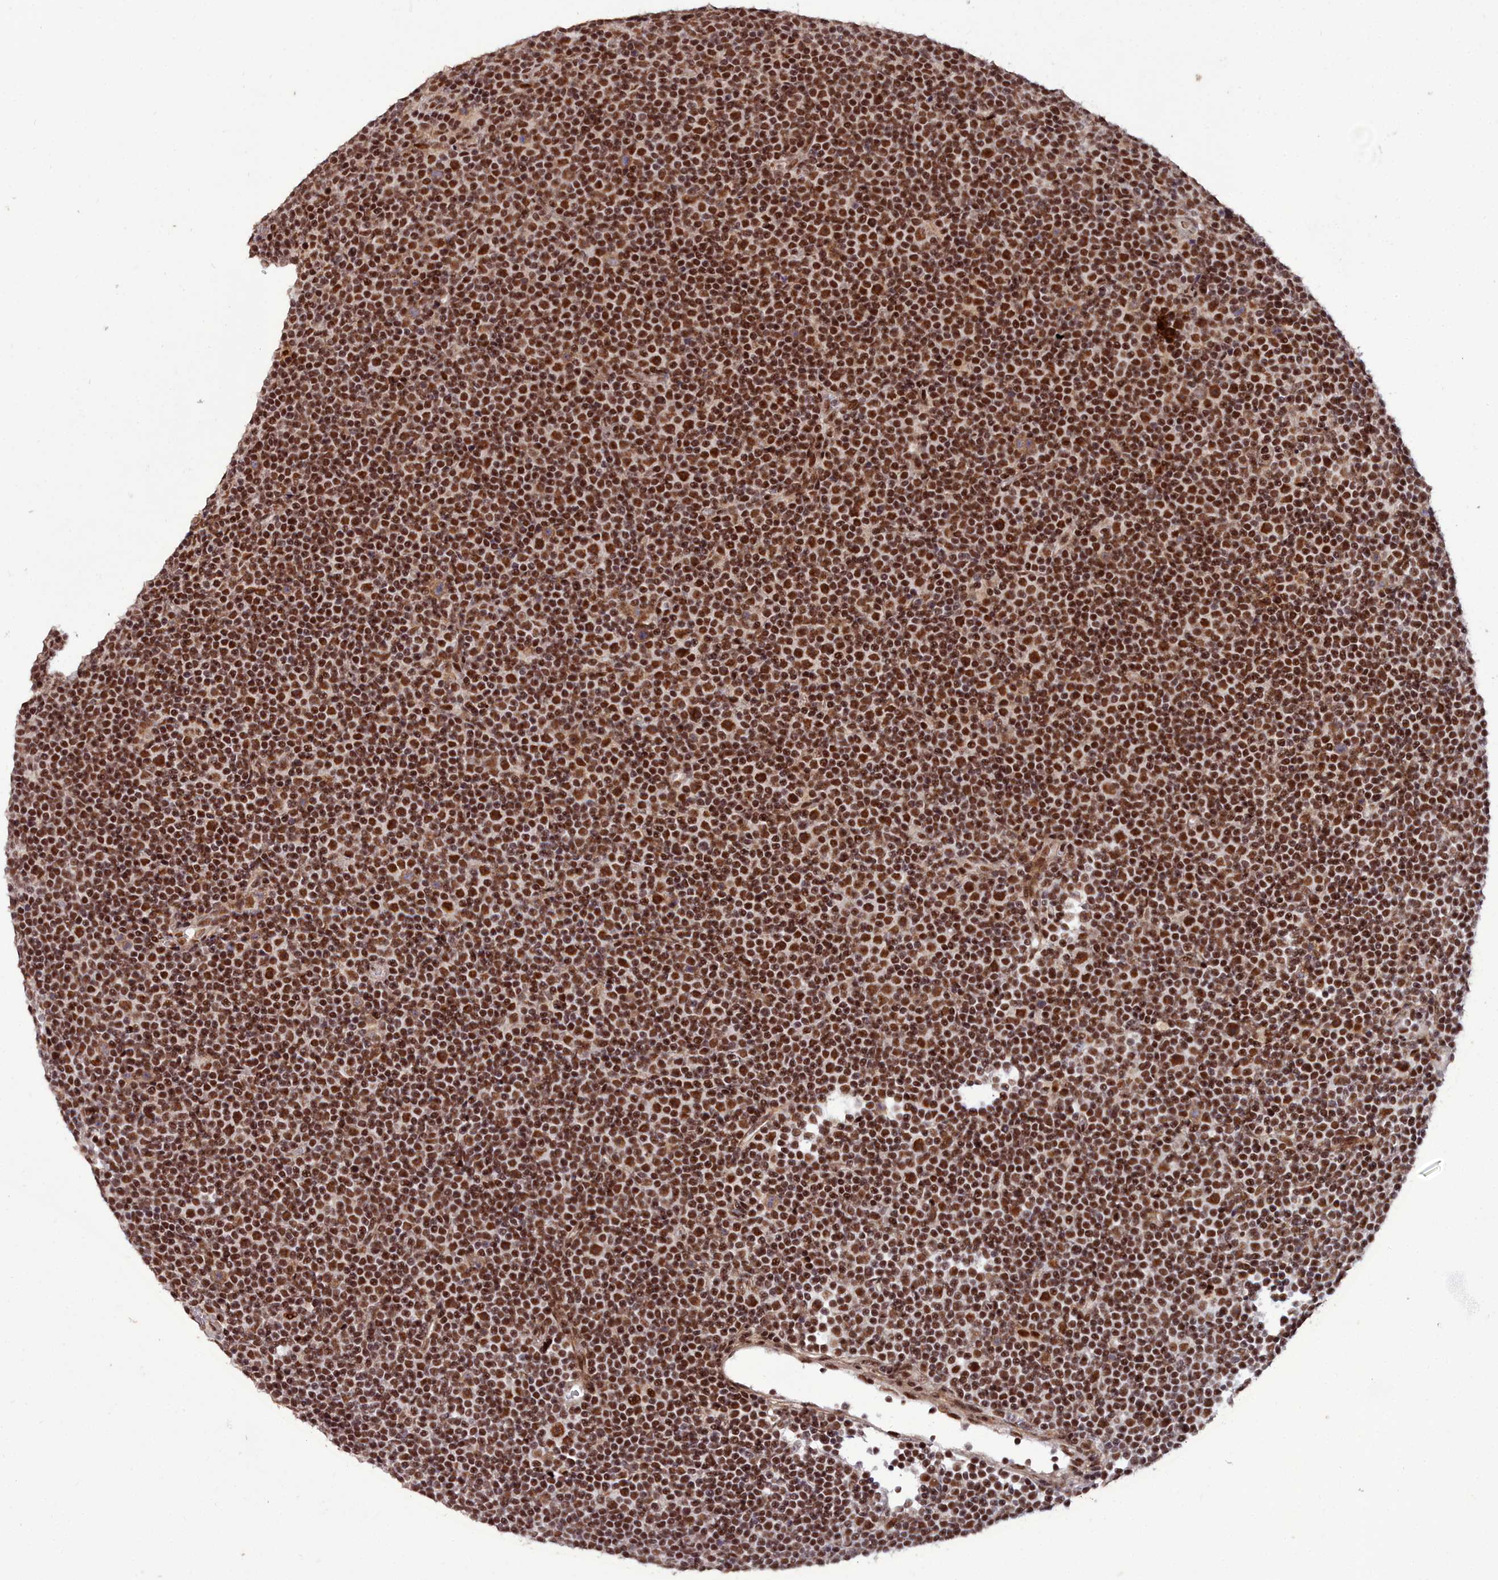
{"staining": {"intensity": "strong", "quantity": ">75%", "location": "nuclear"}, "tissue": "lymphoma", "cell_type": "Tumor cells", "image_type": "cancer", "snomed": [{"axis": "morphology", "description": "Malignant lymphoma, non-Hodgkin's type, Low grade"}, {"axis": "topography", "description": "Lymph node"}], "caption": "There is high levels of strong nuclear staining in tumor cells of lymphoma, as demonstrated by immunohistochemical staining (brown color).", "gene": "CXXC1", "patient": {"sex": "female", "age": 67}}